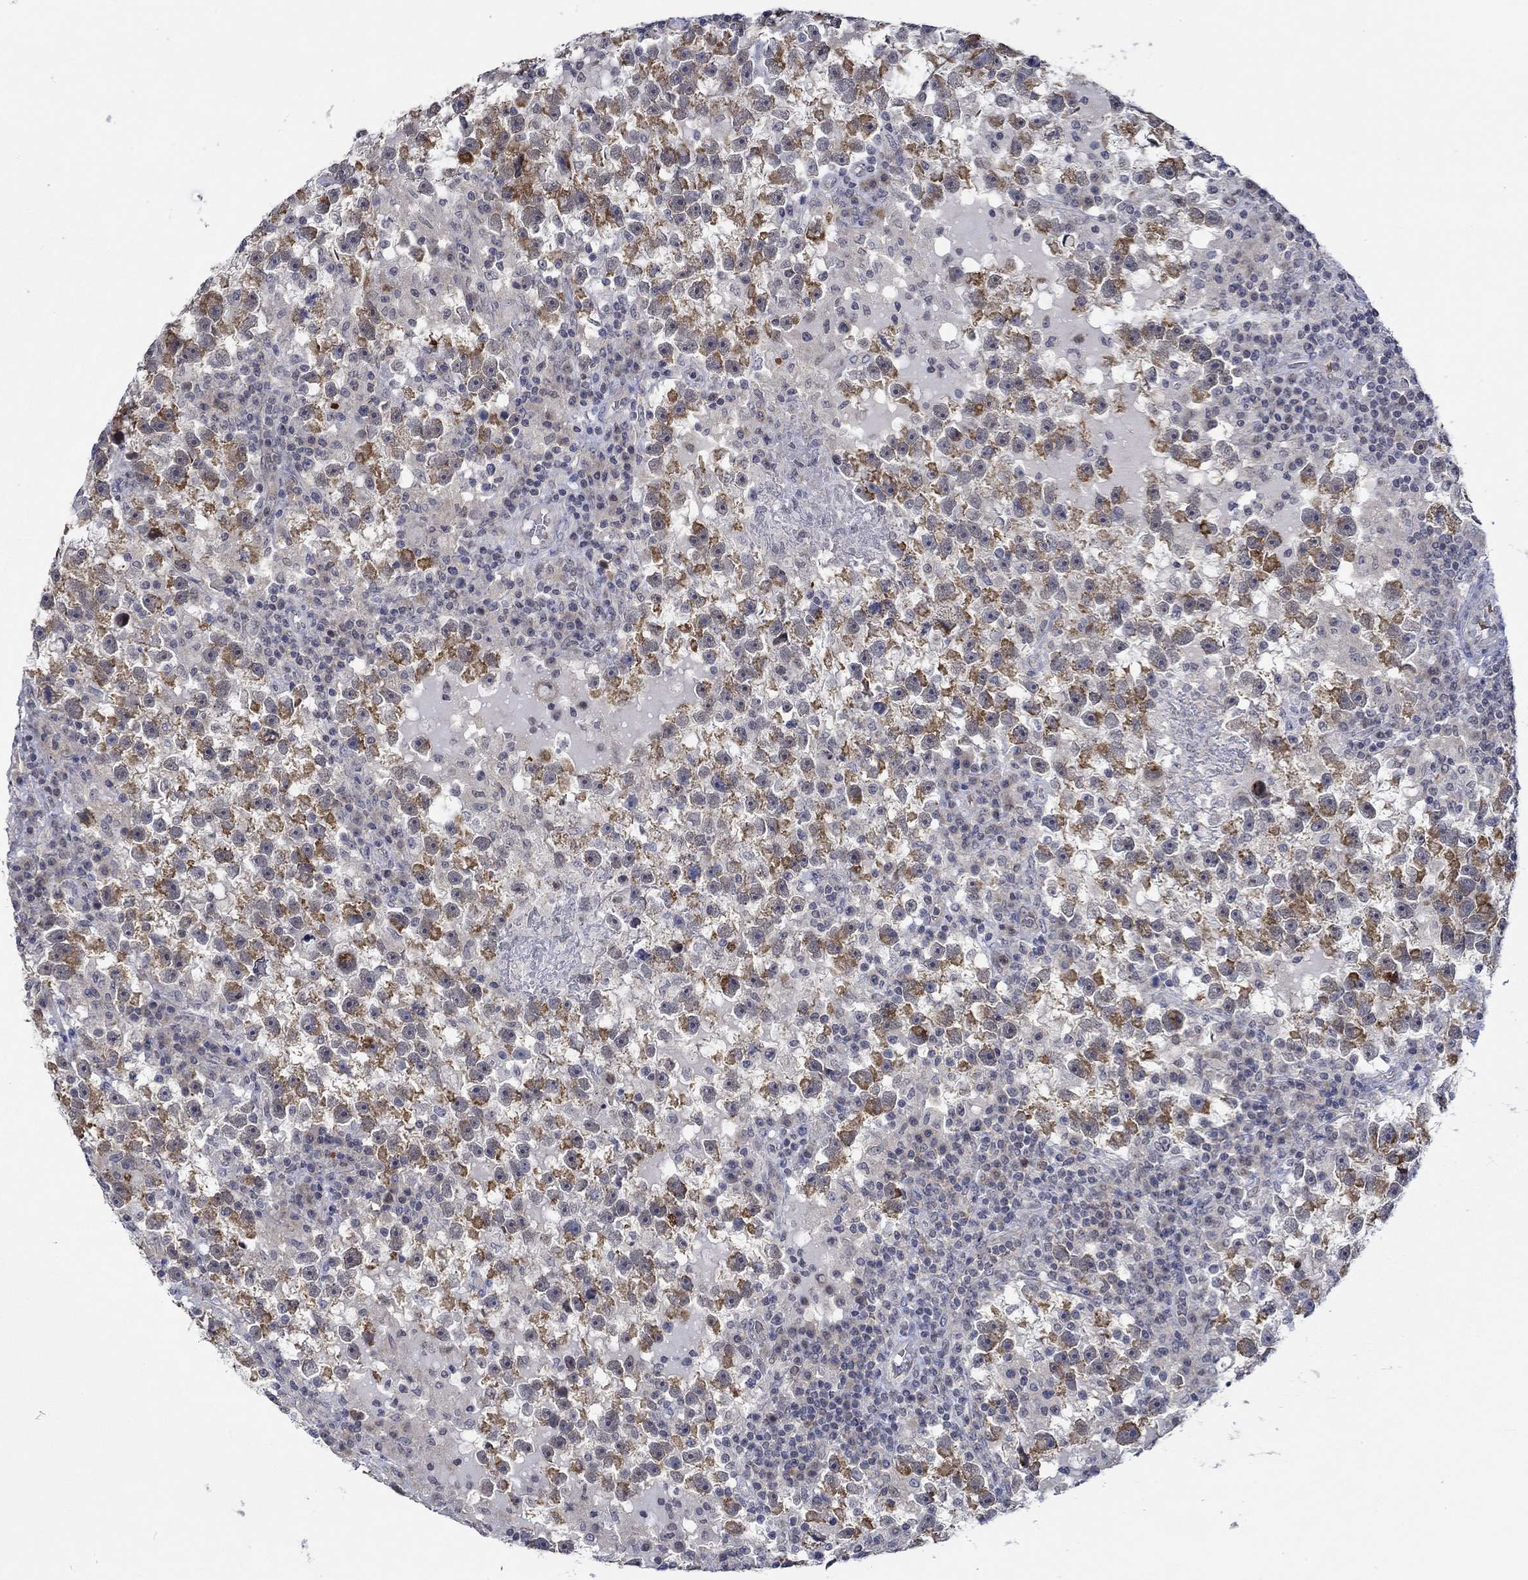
{"staining": {"intensity": "strong", "quantity": "25%-75%", "location": "cytoplasmic/membranous"}, "tissue": "testis cancer", "cell_type": "Tumor cells", "image_type": "cancer", "snomed": [{"axis": "morphology", "description": "Seminoma, NOS"}, {"axis": "topography", "description": "Testis"}], "caption": "Protein analysis of seminoma (testis) tissue displays strong cytoplasmic/membranous staining in about 25%-75% of tumor cells.", "gene": "WASF1", "patient": {"sex": "male", "age": 47}}